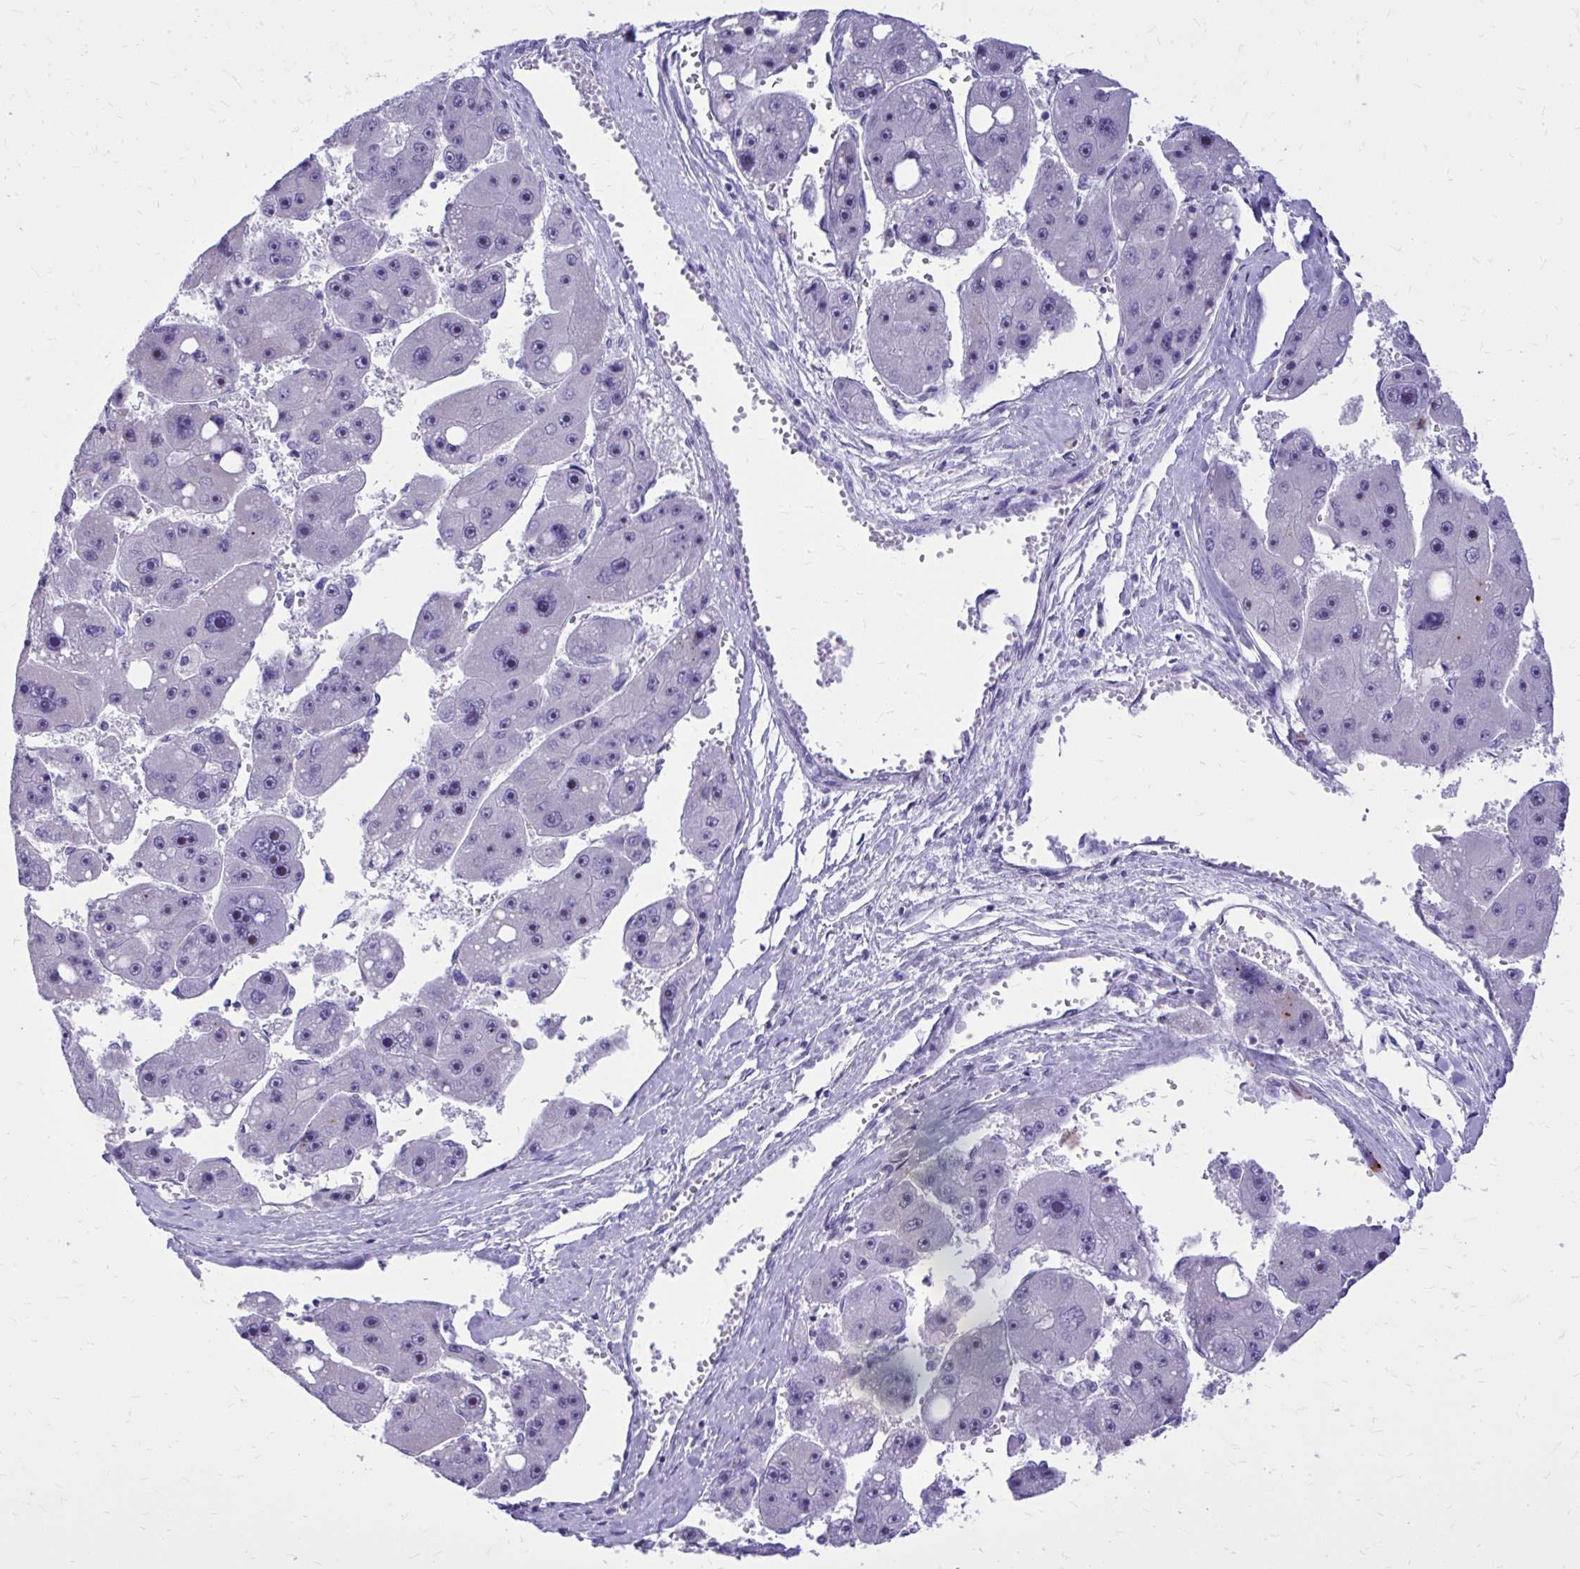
{"staining": {"intensity": "moderate", "quantity": "<25%", "location": "nuclear"}, "tissue": "liver cancer", "cell_type": "Tumor cells", "image_type": "cancer", "snomed": [{"axis": "morphology", "description": "Carcinoma, Hepatocellular, NOS"}, {"axis": "topography", "description": "Liver"}], "caption": "Immunohistochemical staining of human liver hepatocellular carcinoma shows low levels of moderate nuclear protein positivity in about <25% of tumor cells.", "gene": "BCL6B", "patient": {"sex": "female", "age": 61}}